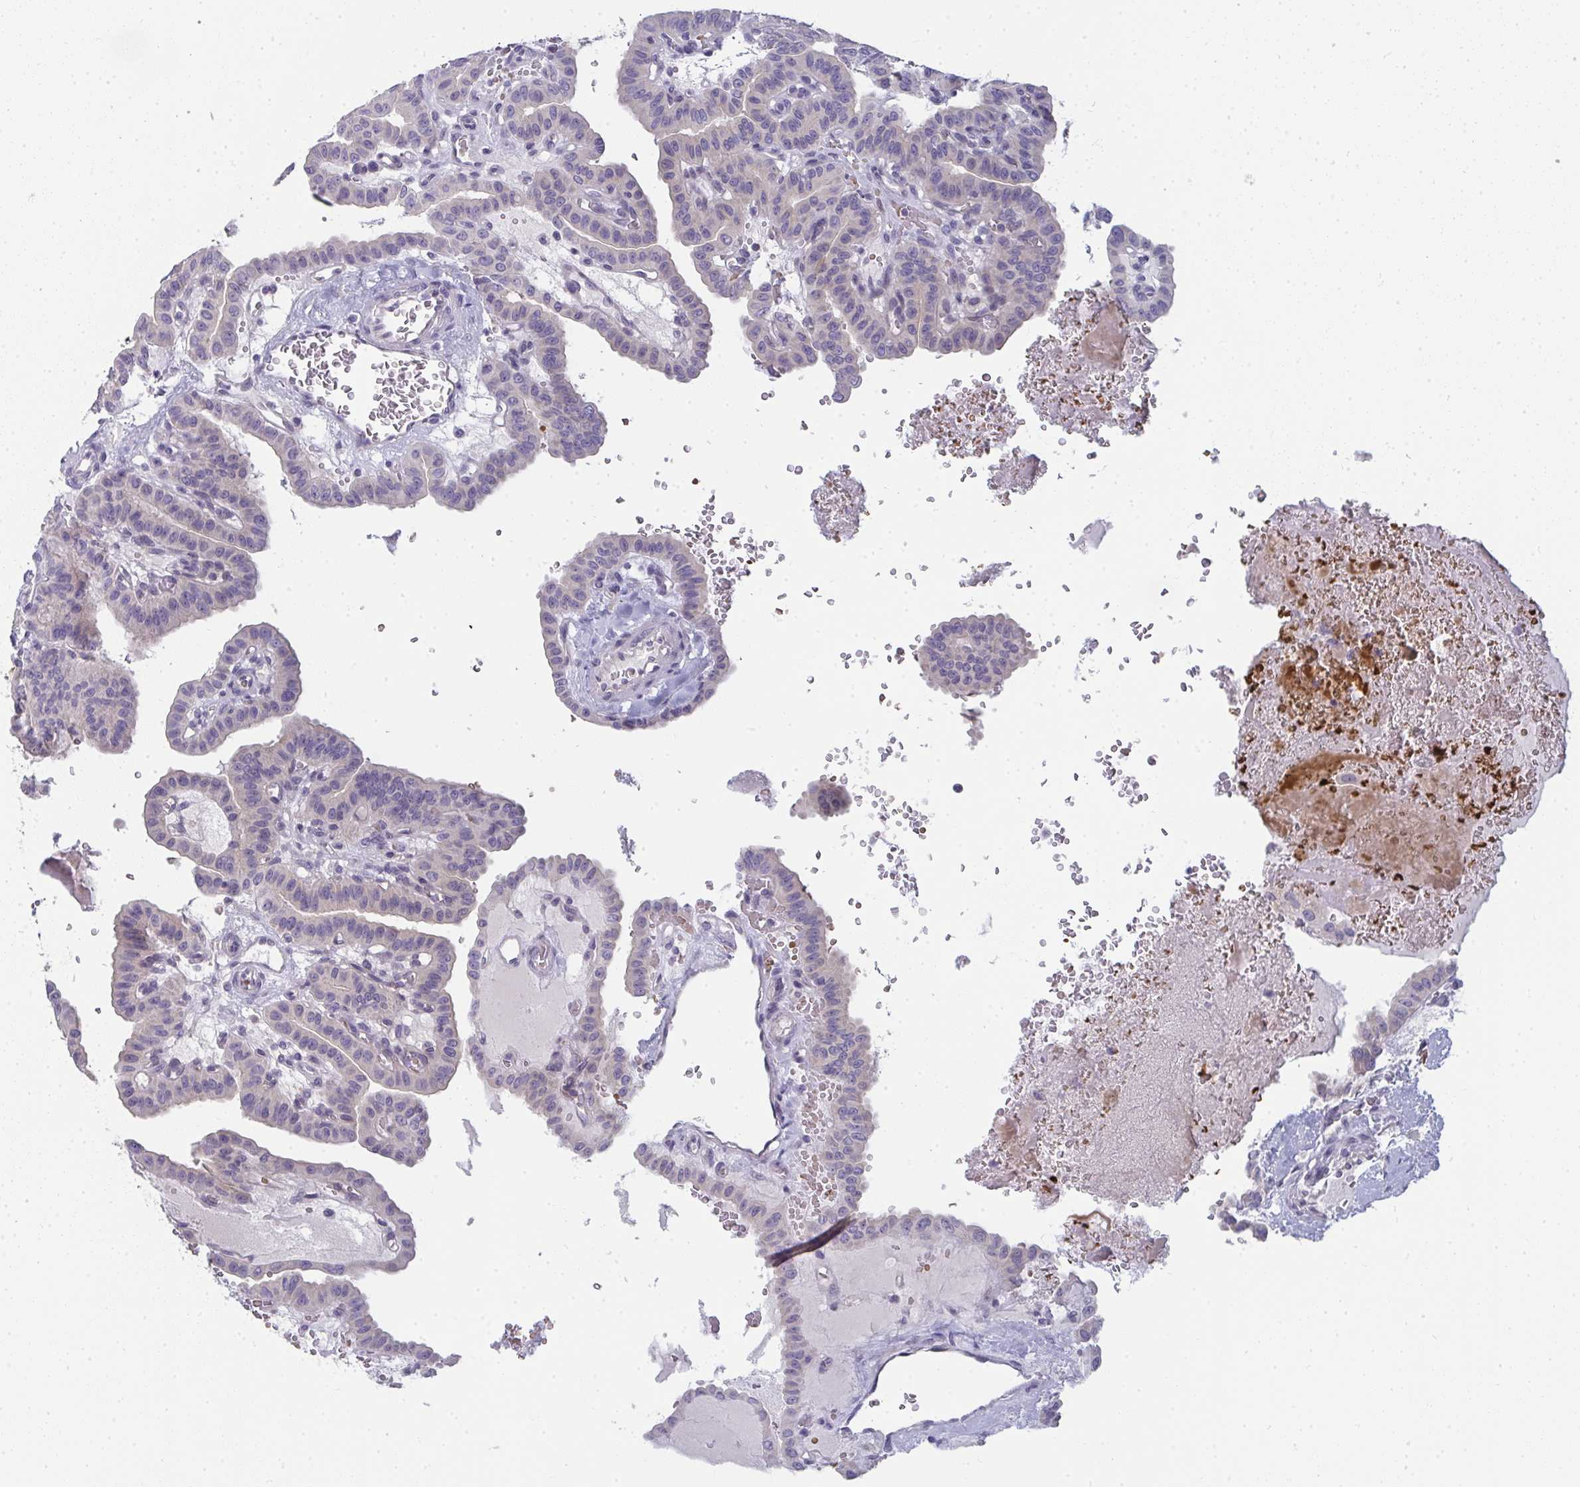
{"staining": {"intensity": "negative", "quantity": "none", "location": "none"}, "tissue": "thyroid cancer", "cell_type": "Tumor cells", "image_type": "cancer", "snomed": [{"axis": "morphology", "description": "Papillary adenocarcinoma, NOS"}, {"axis": "topography", "description": "Thyroid gland"}], "caption": "An immunohistochemistry micrograph of thyroid cancer is shown. There is no staining in tumor cells of thyroid cancer.", "gene": "SHB", "patient": {"sex": "male", "age": 87}}